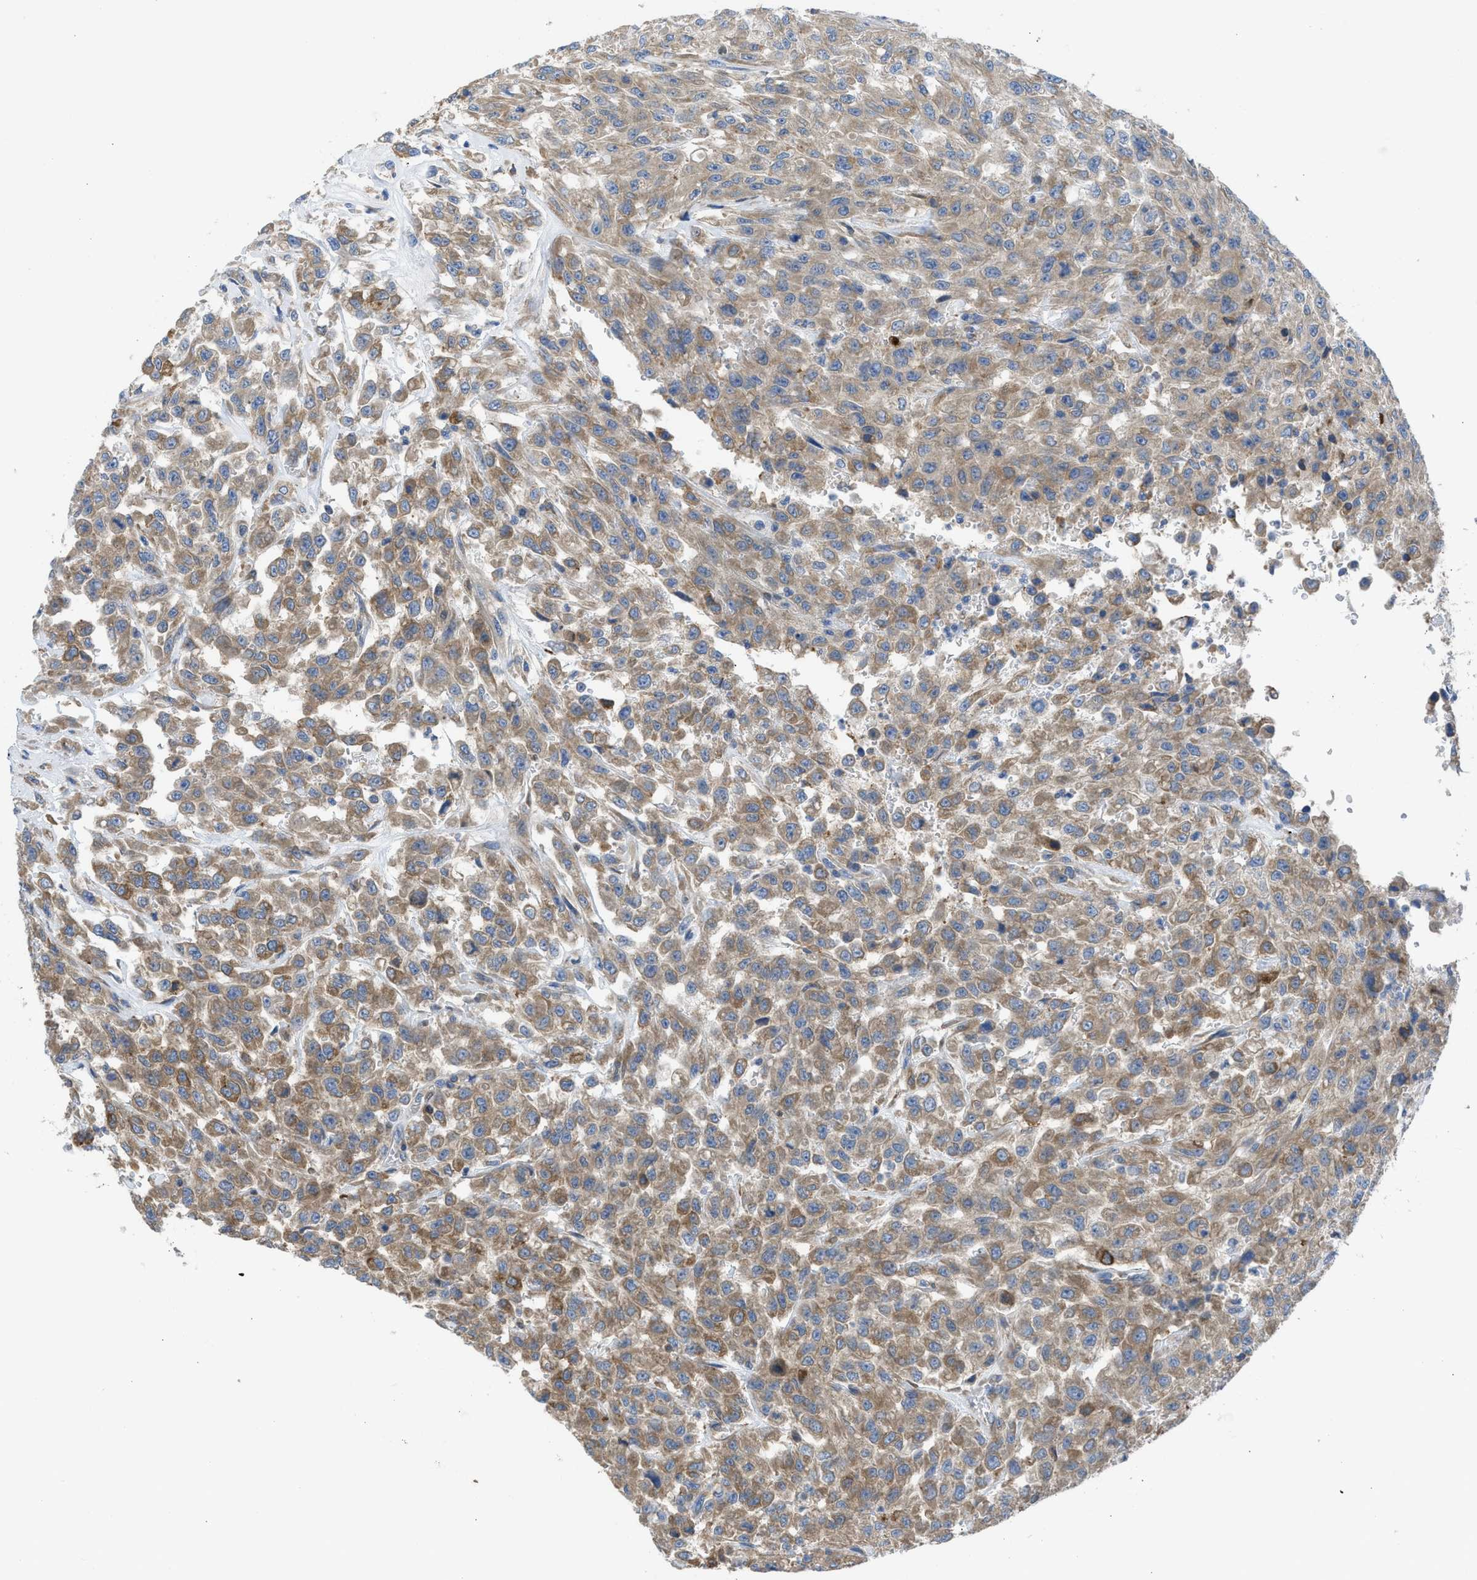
{"staining": {"intensity": "moderate", "quantity": ">75%", "location": "cytoplasmic/membranous"}, "tissue": "urothelial cancer", "cell_type": "Tumor cells", "image_type": "cancer", "snomed": [{"axis": "morphology", "description": "Urothelial carcinoma, High grade"}, {"axis": "topography", "description": "Urinary bladder"}], "caption": "This image exhibits IHC staining of urothelial cancer, with medium moderate cytoplasmic/membranous expression in about >75% of tumor cells.", "gene": "CHKB", "patient": {"sex": "male", "age": 46}}